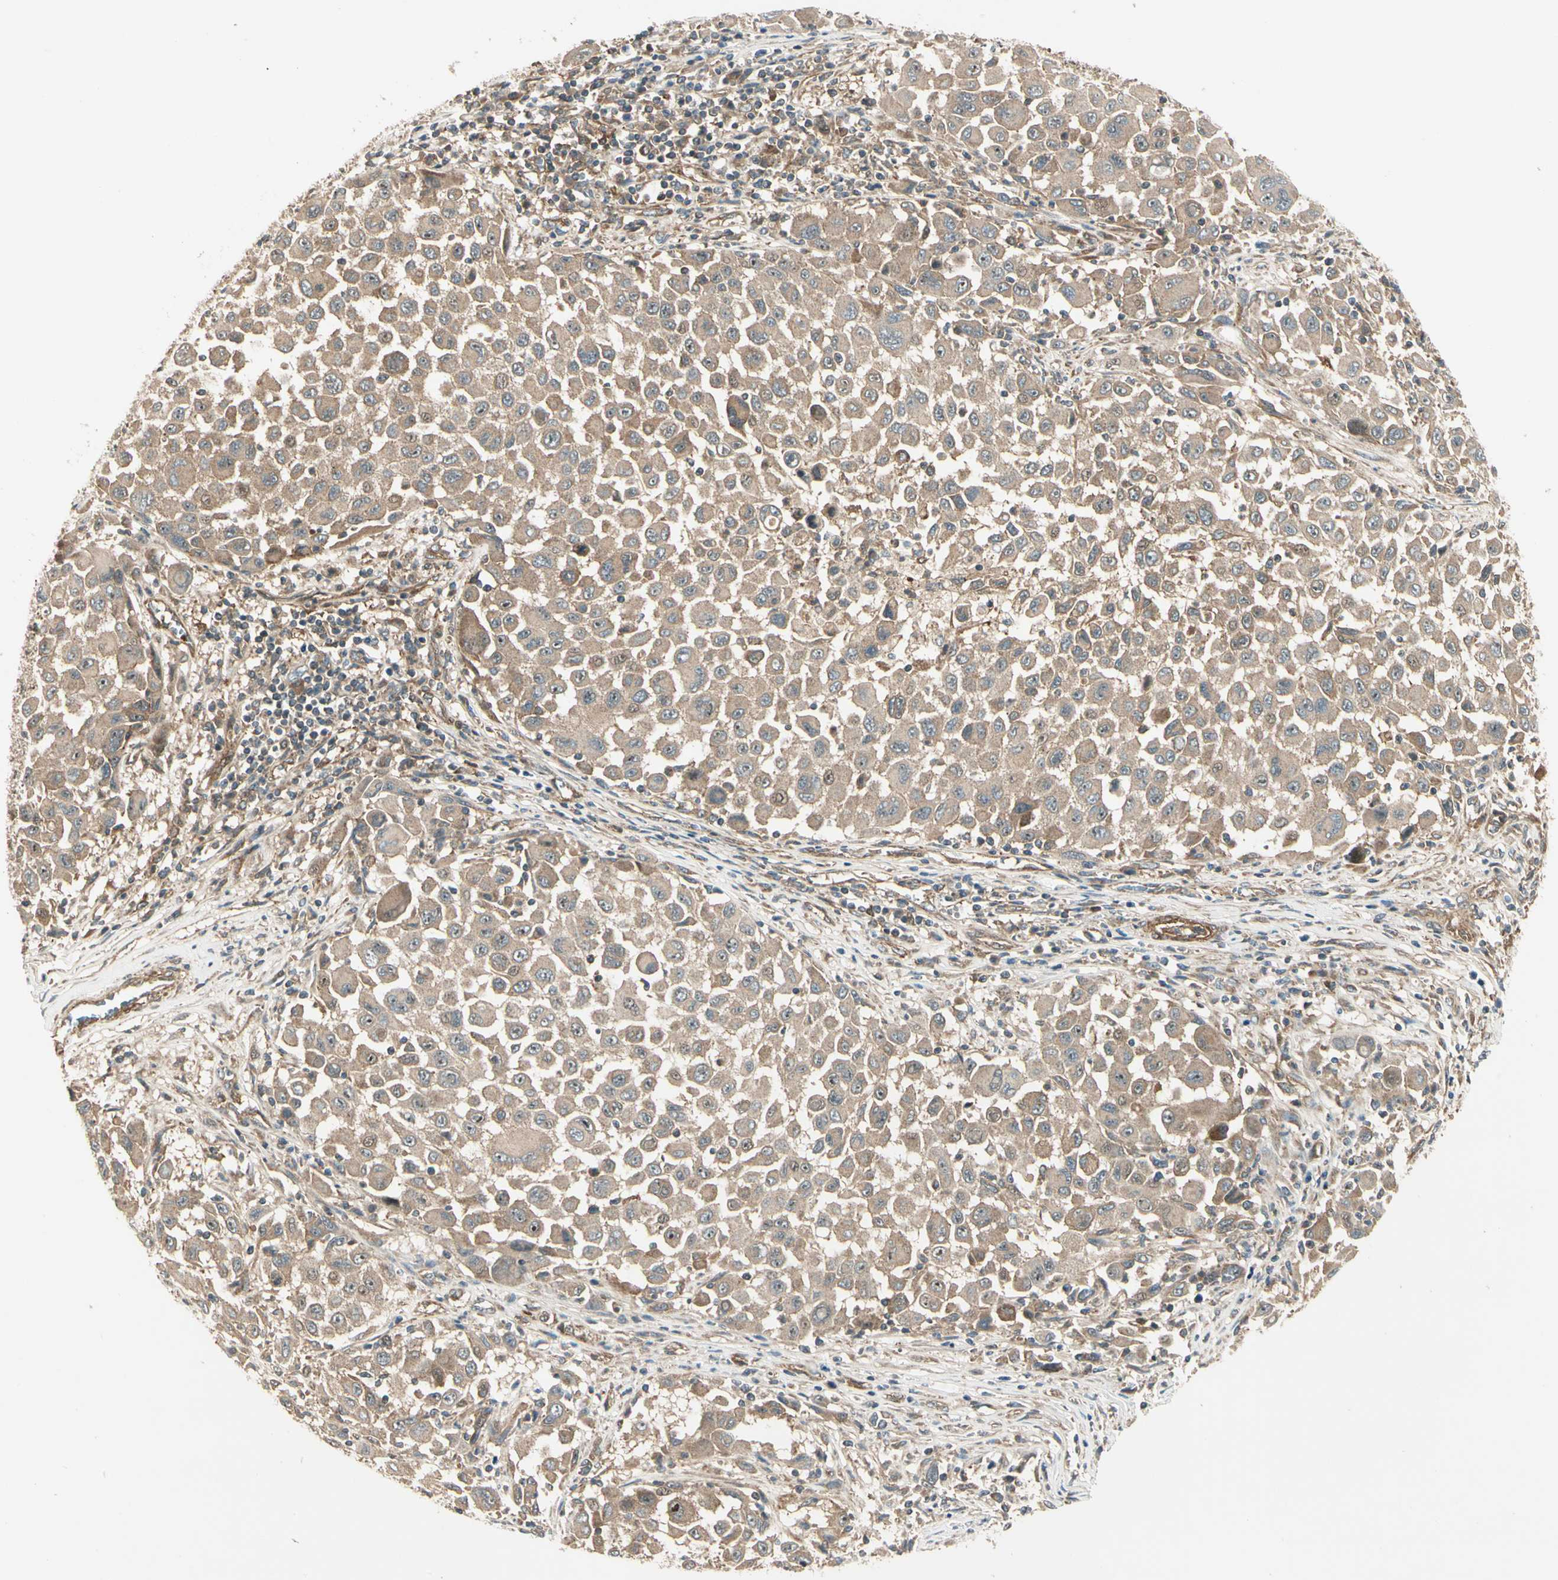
{"staining": {"intensity": "weak", "quantity": ">75%", "location": "cytoplasmic/membranous"}, "tissue": "melanoma", "cell_type": "Tumor cells", "image_type": "cancer", "snomed": [{"axis": "morphology", "description": "Malignant melanoma, Metastatic site"}, {"axis": "topography", "description": "Lymph node"}], "caption": "Approximately >75% of tumor cells in human malignant melanoma (metastatic site) demonstrate weak cytoplasmic/membranous protein staining as visualized by brown immunohistochemical staining.", "gene": "FKBP15", "patient": {"sex": "male", "age": 61}}